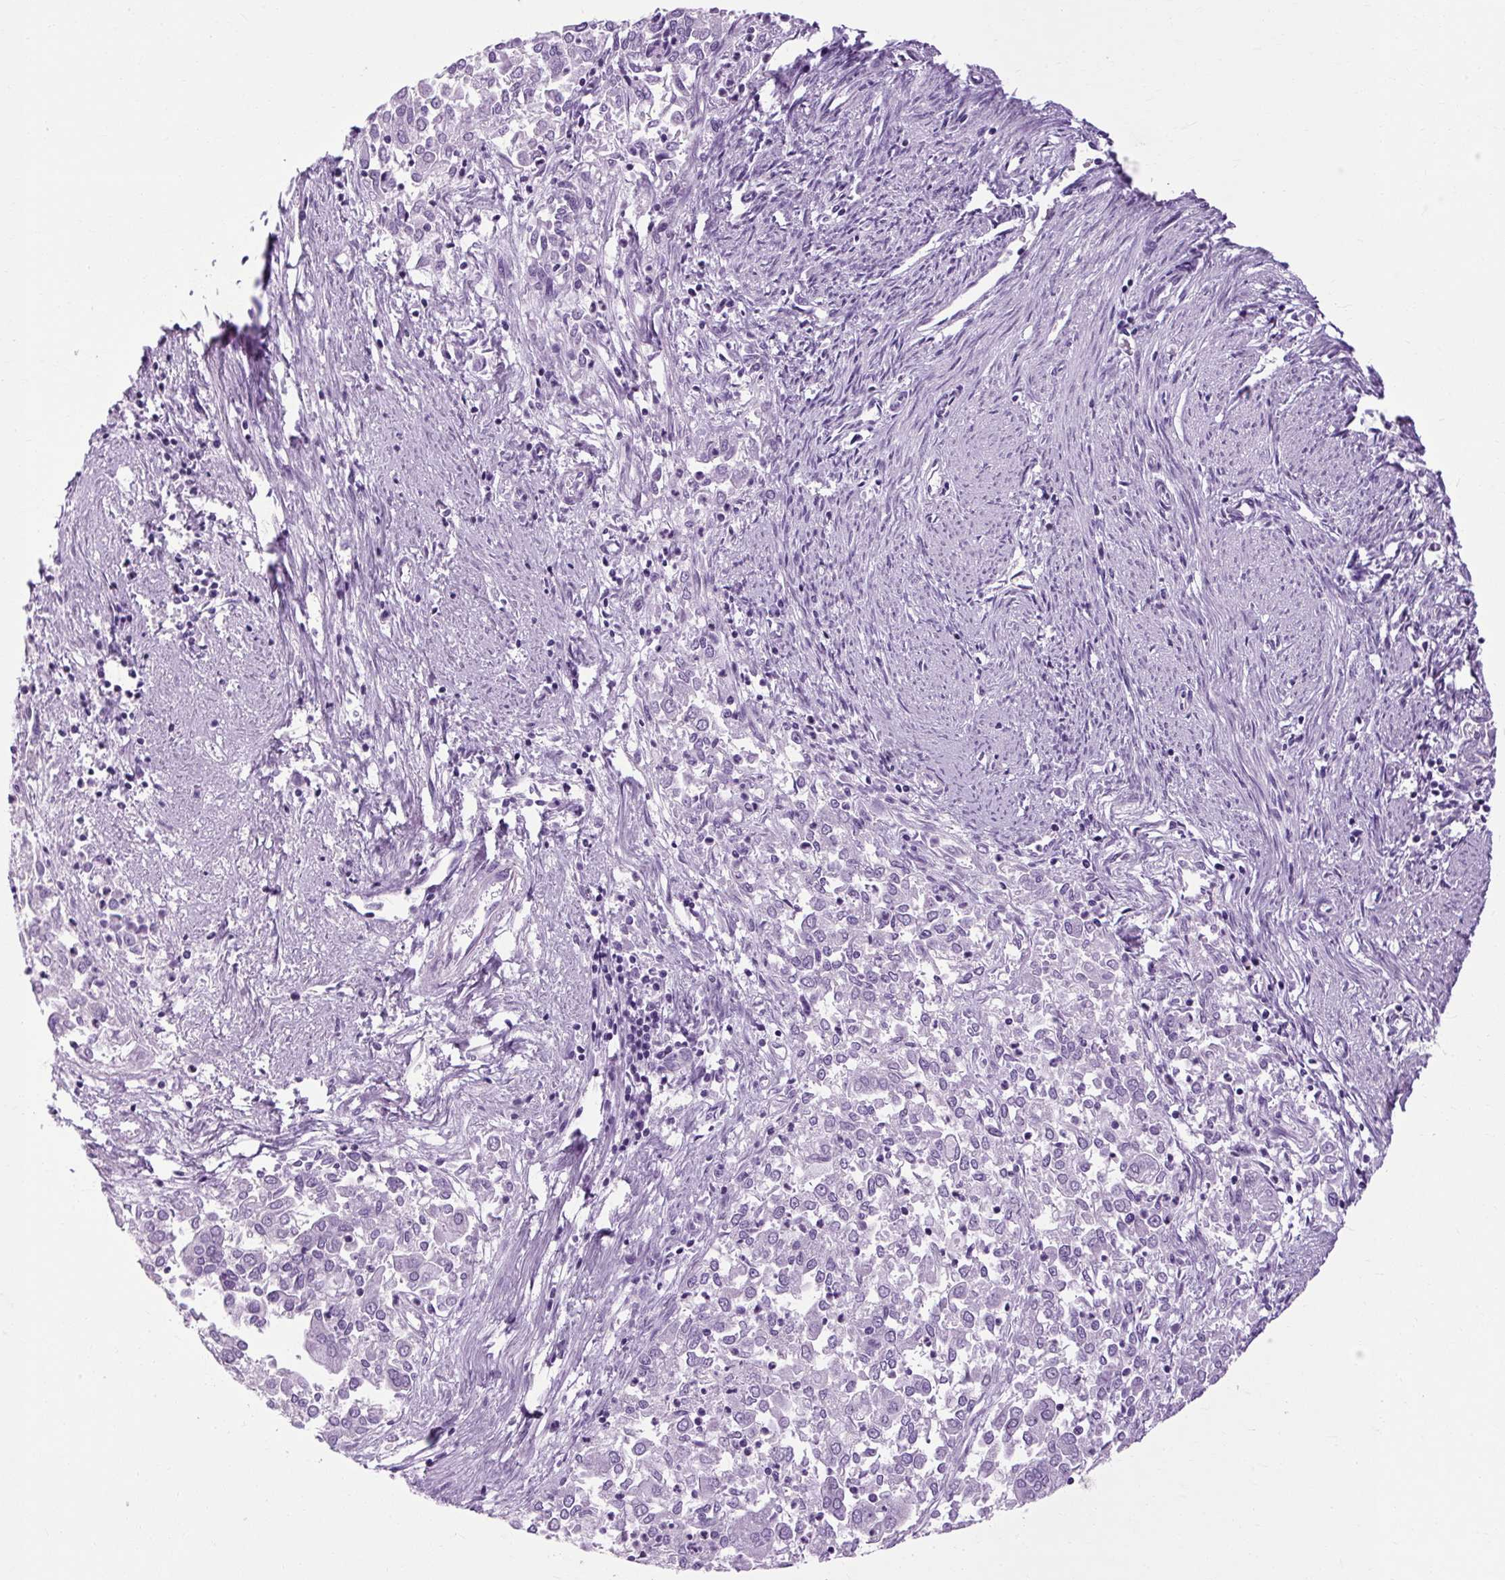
{"staining": {"intensity": "negative", "quantity": "none", "location": "none"}, "tissue": "endometrial cancer", "cell_type": "Tumor cells", "image_type": "cancer", "snomed": [{"axis": "morphology", "description": "Adenocarcinoma, NOS"}, {"axis": "topography", "description": "Endometrium"}], "caption": "This image is of endometrial cancer (adenocarcinoma) stained with IHC to label a protein in brown with the nuclei are counter-stained blue. There is no staining in tumor cells.", "gene": "B3GNT4", "patient": {"sex": "female", "age": 57}}